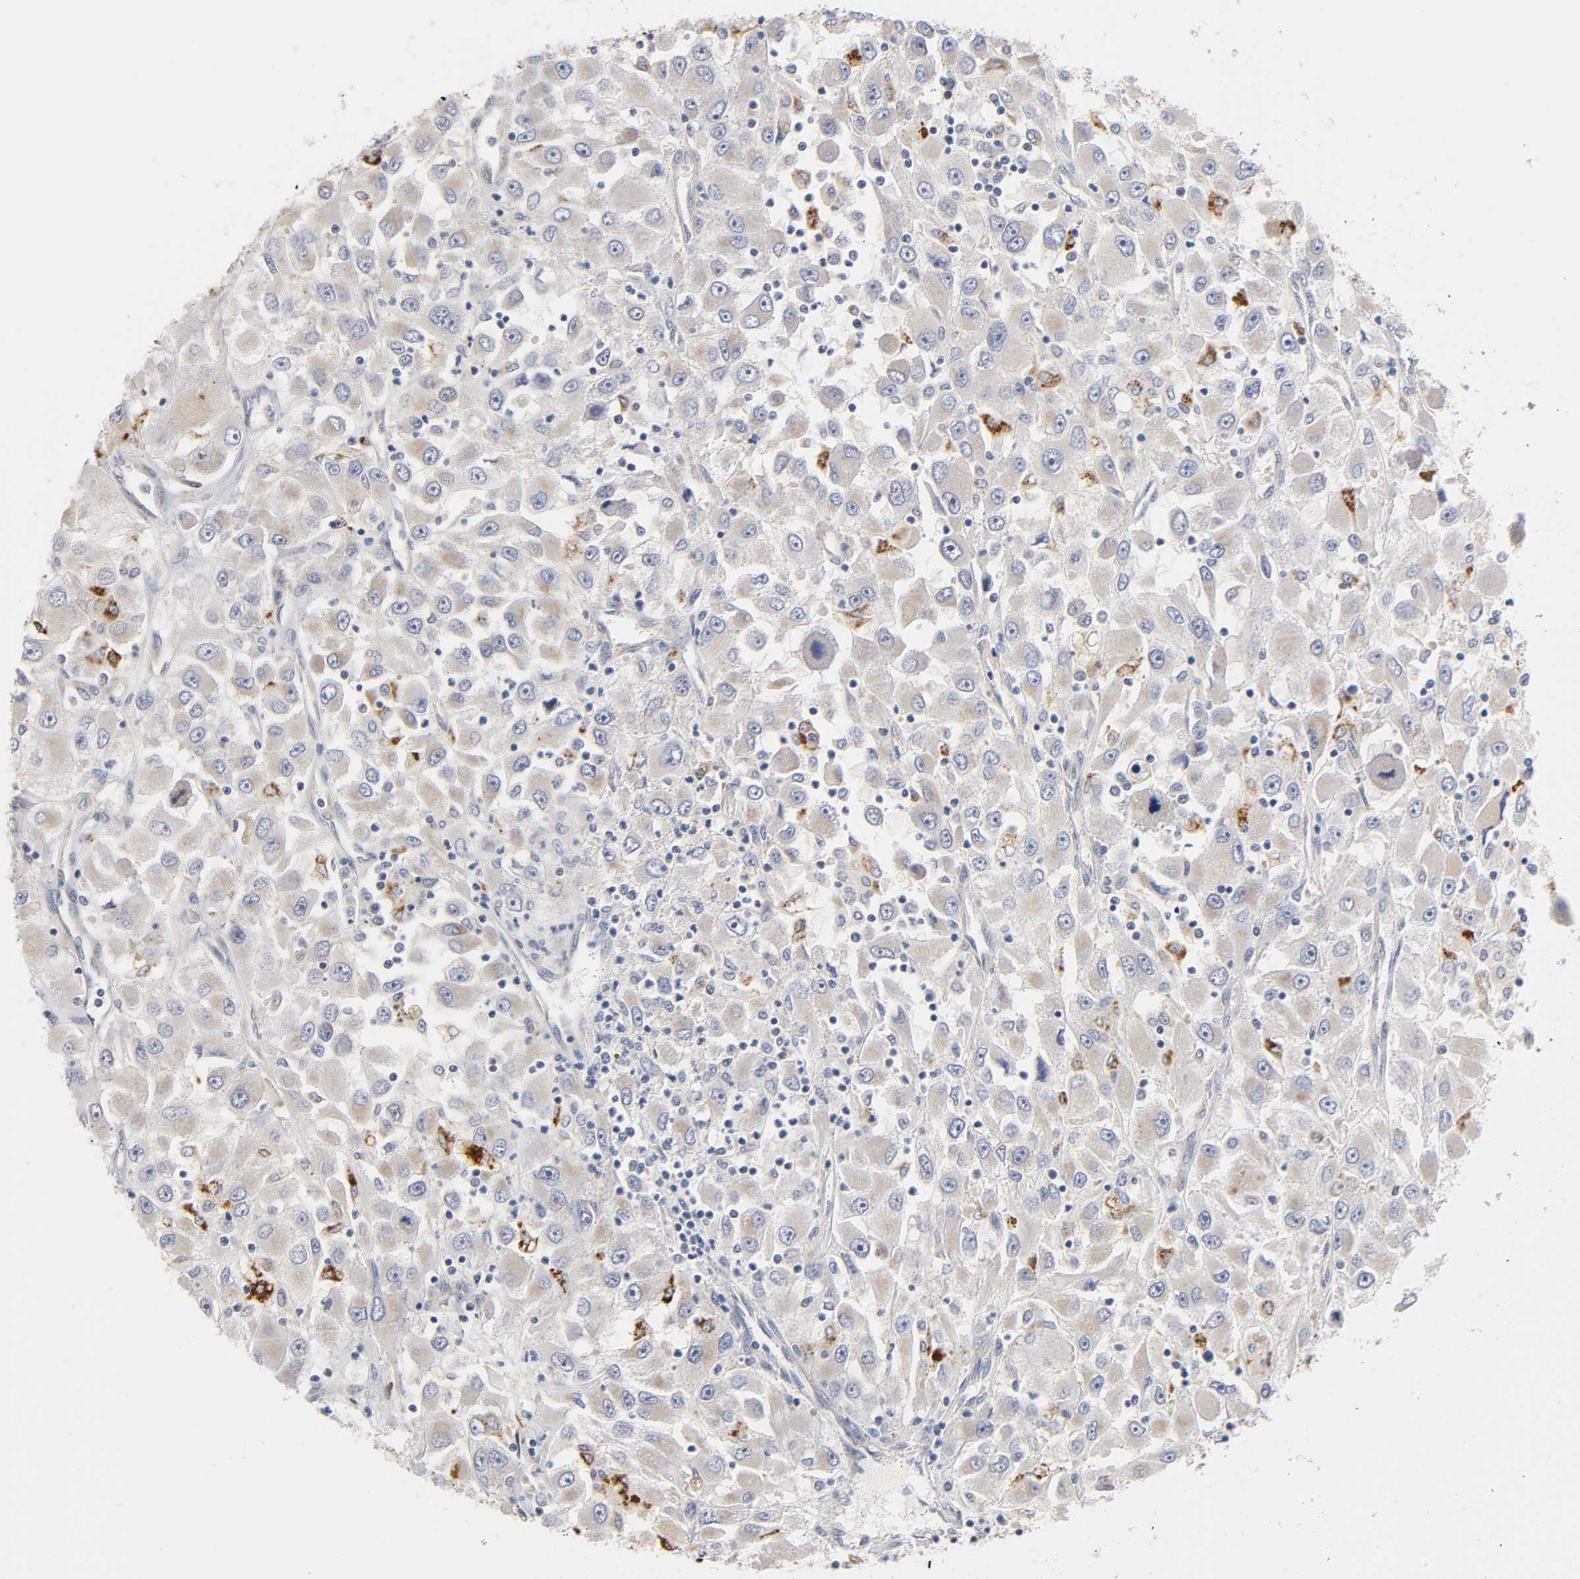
{"staining": {"intensity": "weak", "quantity": "<25%", "location": "cytoplasmic/membranous"}, "tissue": "renal cancer", "cell_type": "Tumor cells", "image_type": "cancer", "snomed": [{"axis": "morphology", "description": "Adenocarcinoma, NOS"}, {"axis": "topography", "description": "Kidney"}], "caption": "Immunohistochemical staining of renal cancer shows no significant staining in tumor cells.", "gene": "C17orf75", "patient": {"sex": "female", "age": 52}}